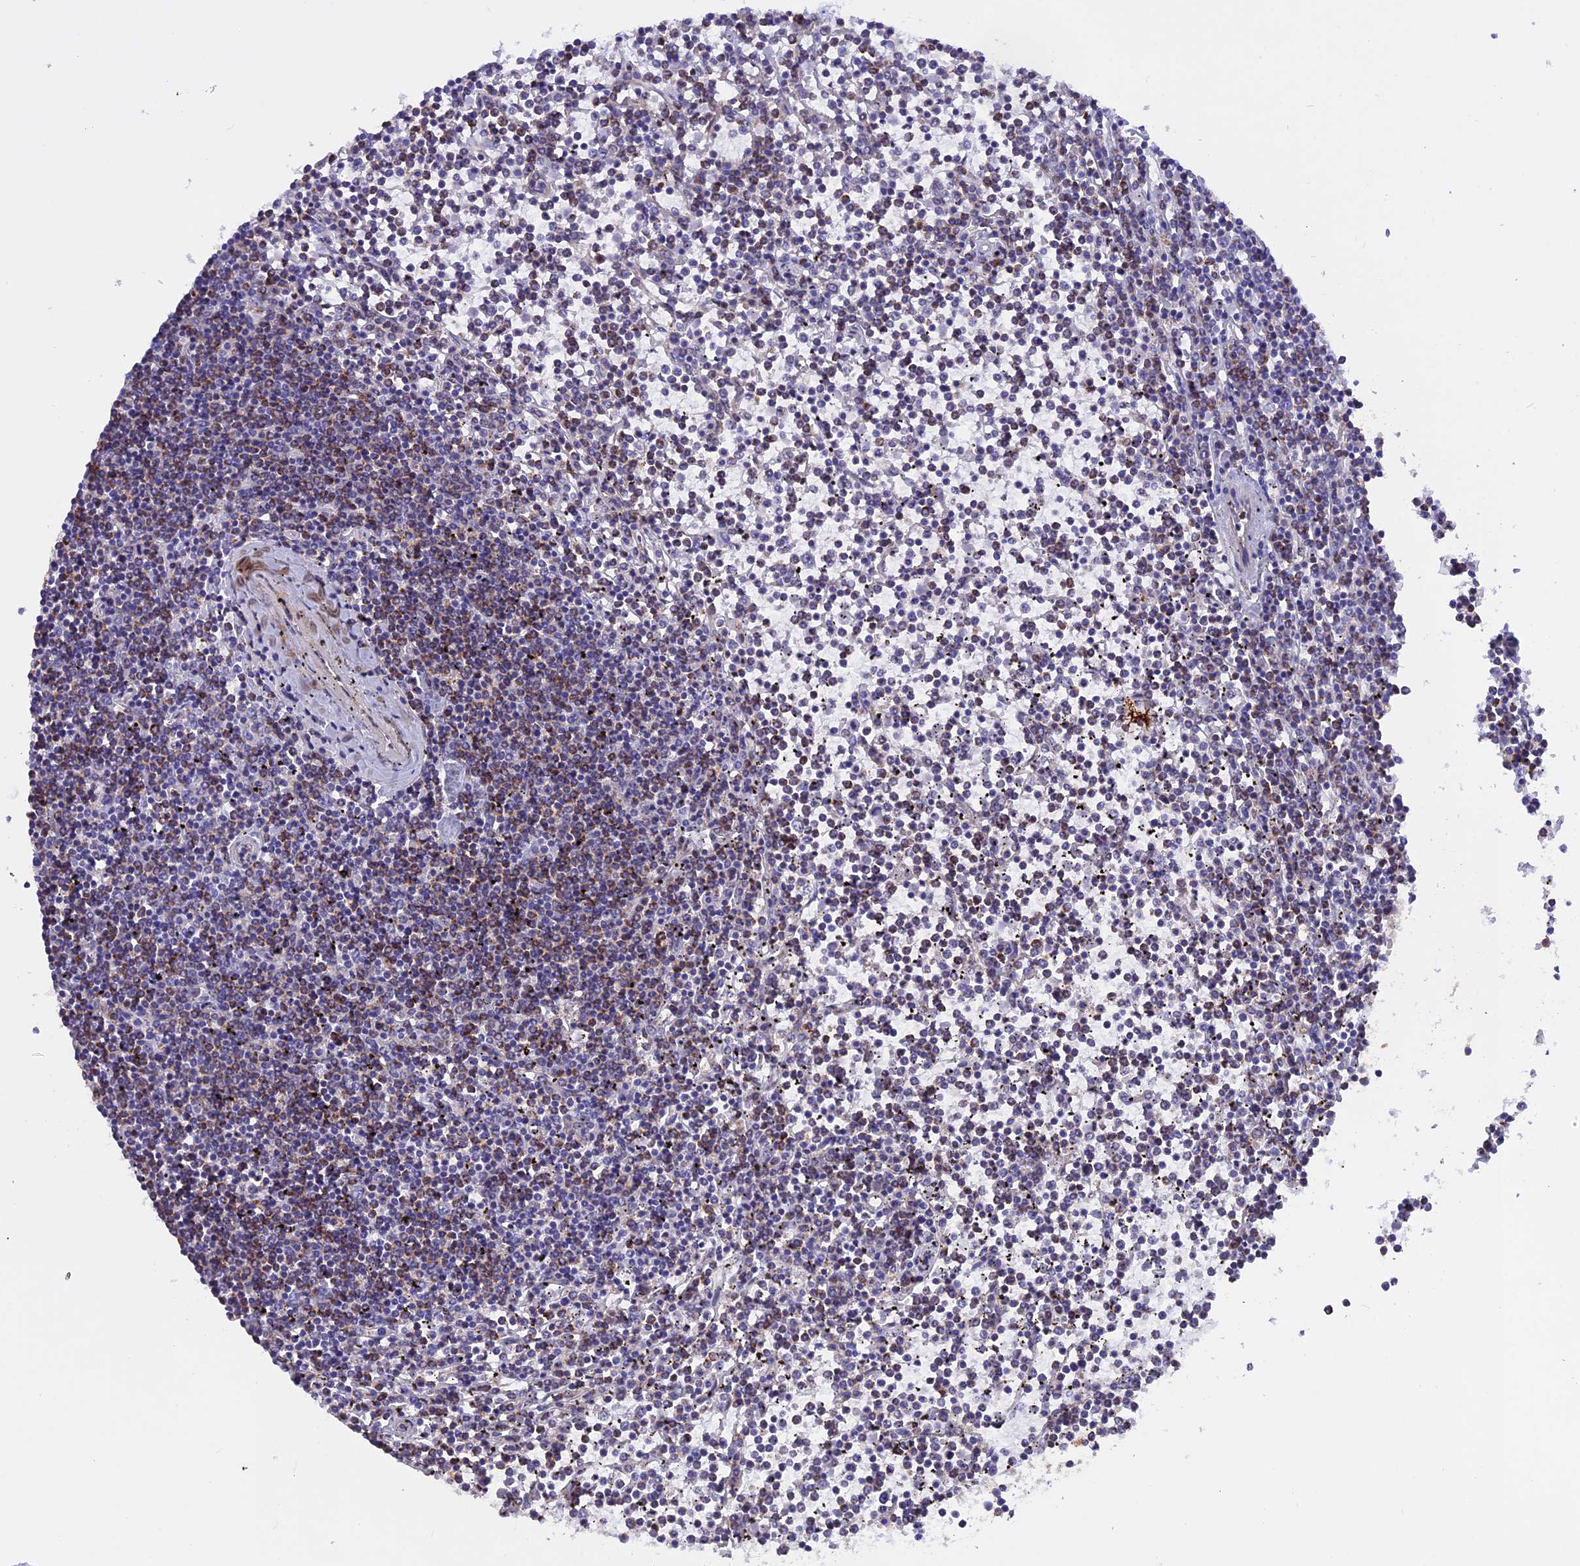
{"staining": {"intensity": "weak", "quantity": "<25%", "location": "cytoplasmic/membranous"}, "tissue": "lymphoma", "cell_type": "Tumor cells", "image_type": "cancer", "snomed": [{"axis": "morphology", "description": "Malignant lymphoma, non-Hodgkin's type, Low grade"}, {"axis": "topography", "description": "Spleen"}], "caption": "There is no significant positivity in tumor cells of lymphoma.", "gene": "HYCC1", "patient": {"sex": "female", "age": 19}}